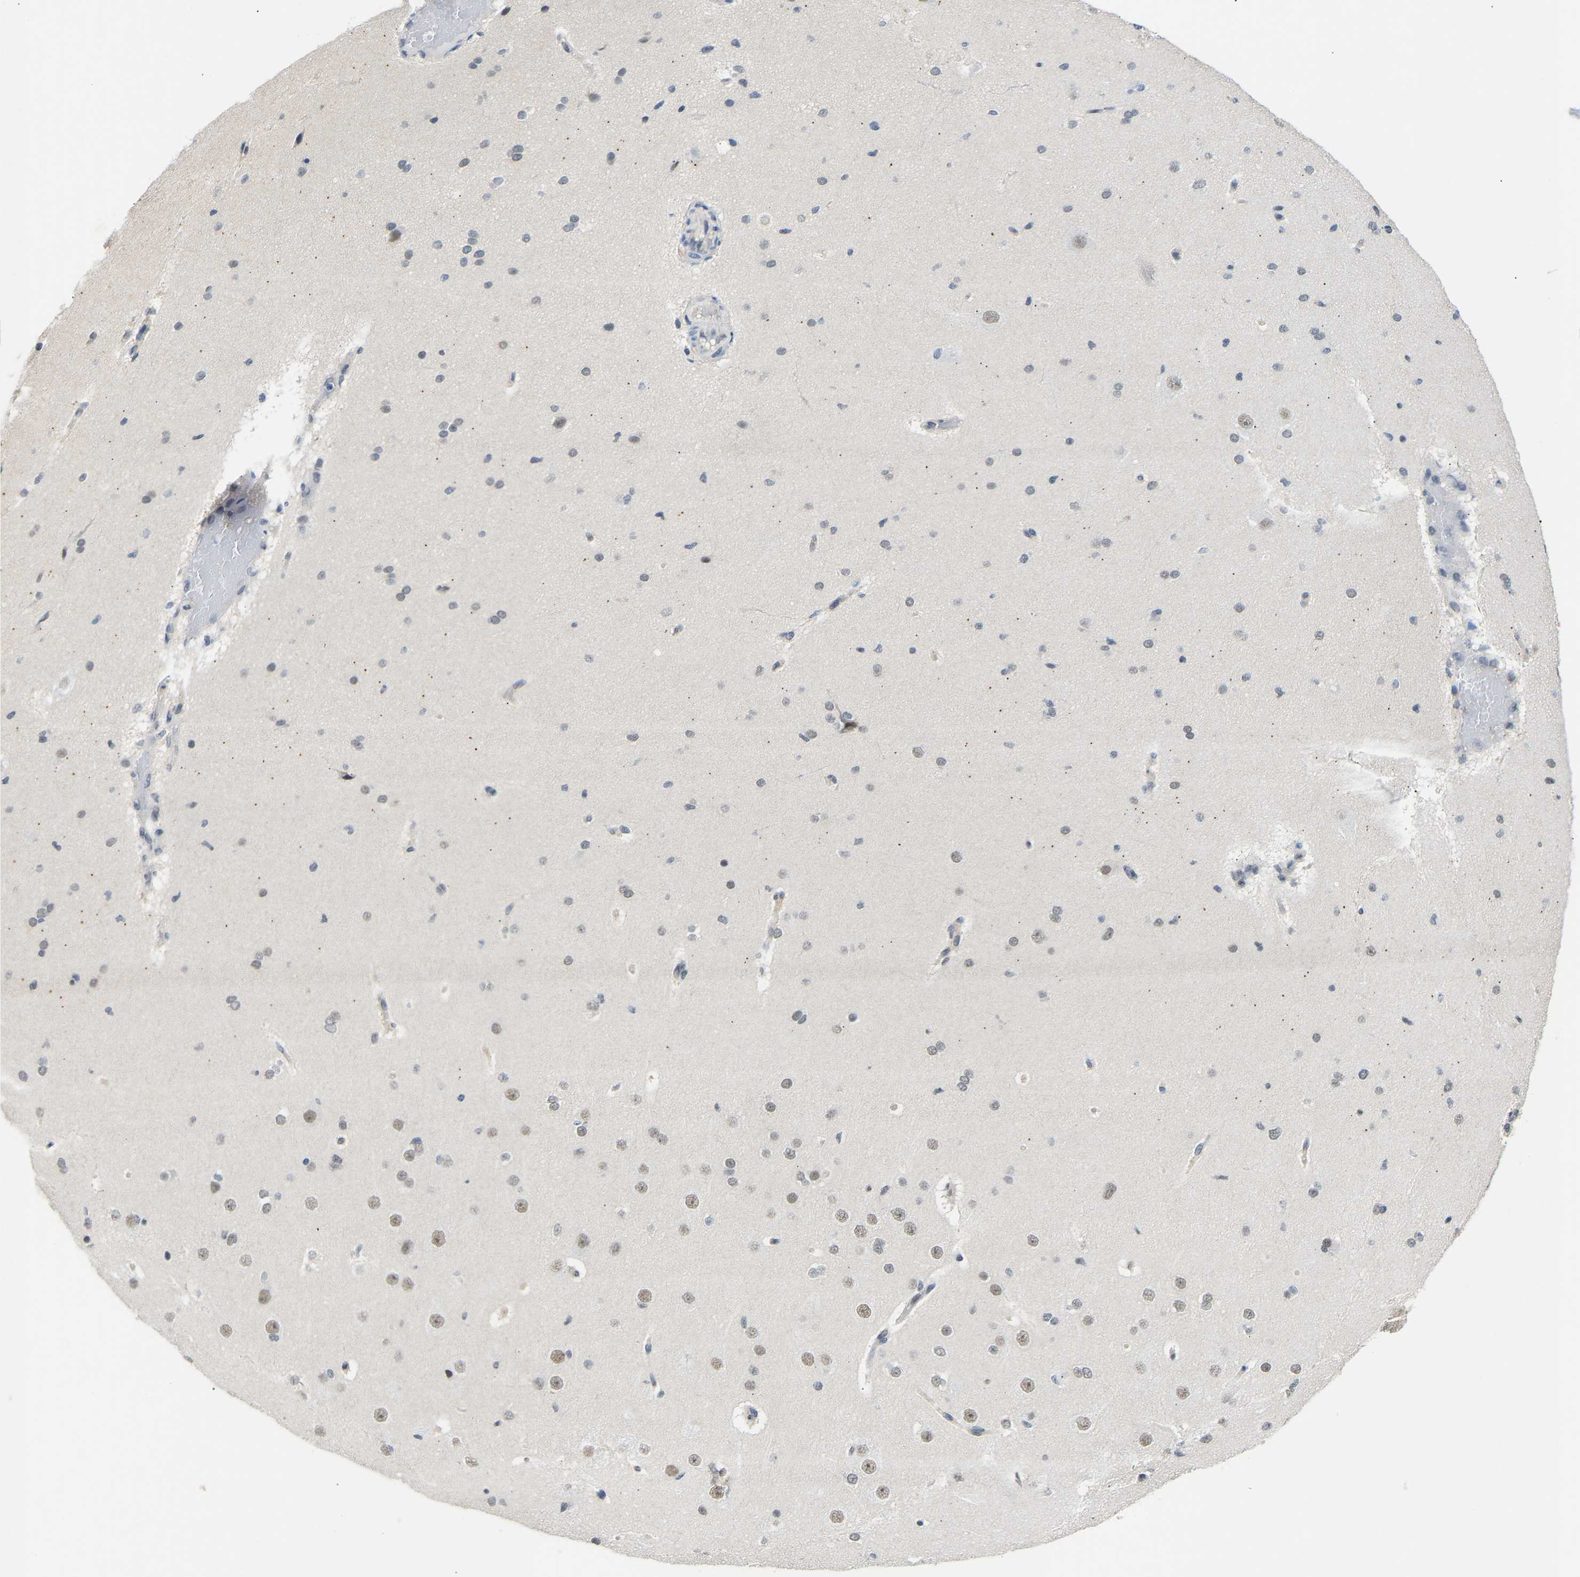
{"staining": {"intensity": "negative", "quantity": "none", "location": "none"}, "tissue": "cerebral cortex", "cell_type": "Endothelial cells", "image_type": "normal", "snomed": [{"axis": "morphology", "description": "Normal tissue, NOS"}, {"axis": "morphology", "description": "Developmental malformation"}, {"axis": "topography", "description": "Cerebral cortex"}], "caption": "High power microscopy image of an IHC image of unremarkable cerebral cortex, revealing no significant positivity in endothelial cells. (Brightfield microscopy of DAB (3,3'-diaminobenzidine) immunohistochemistry (IHC) at high magnification).", "gene": "RBM15", "patient": {"sex": "female", "age": 30}}